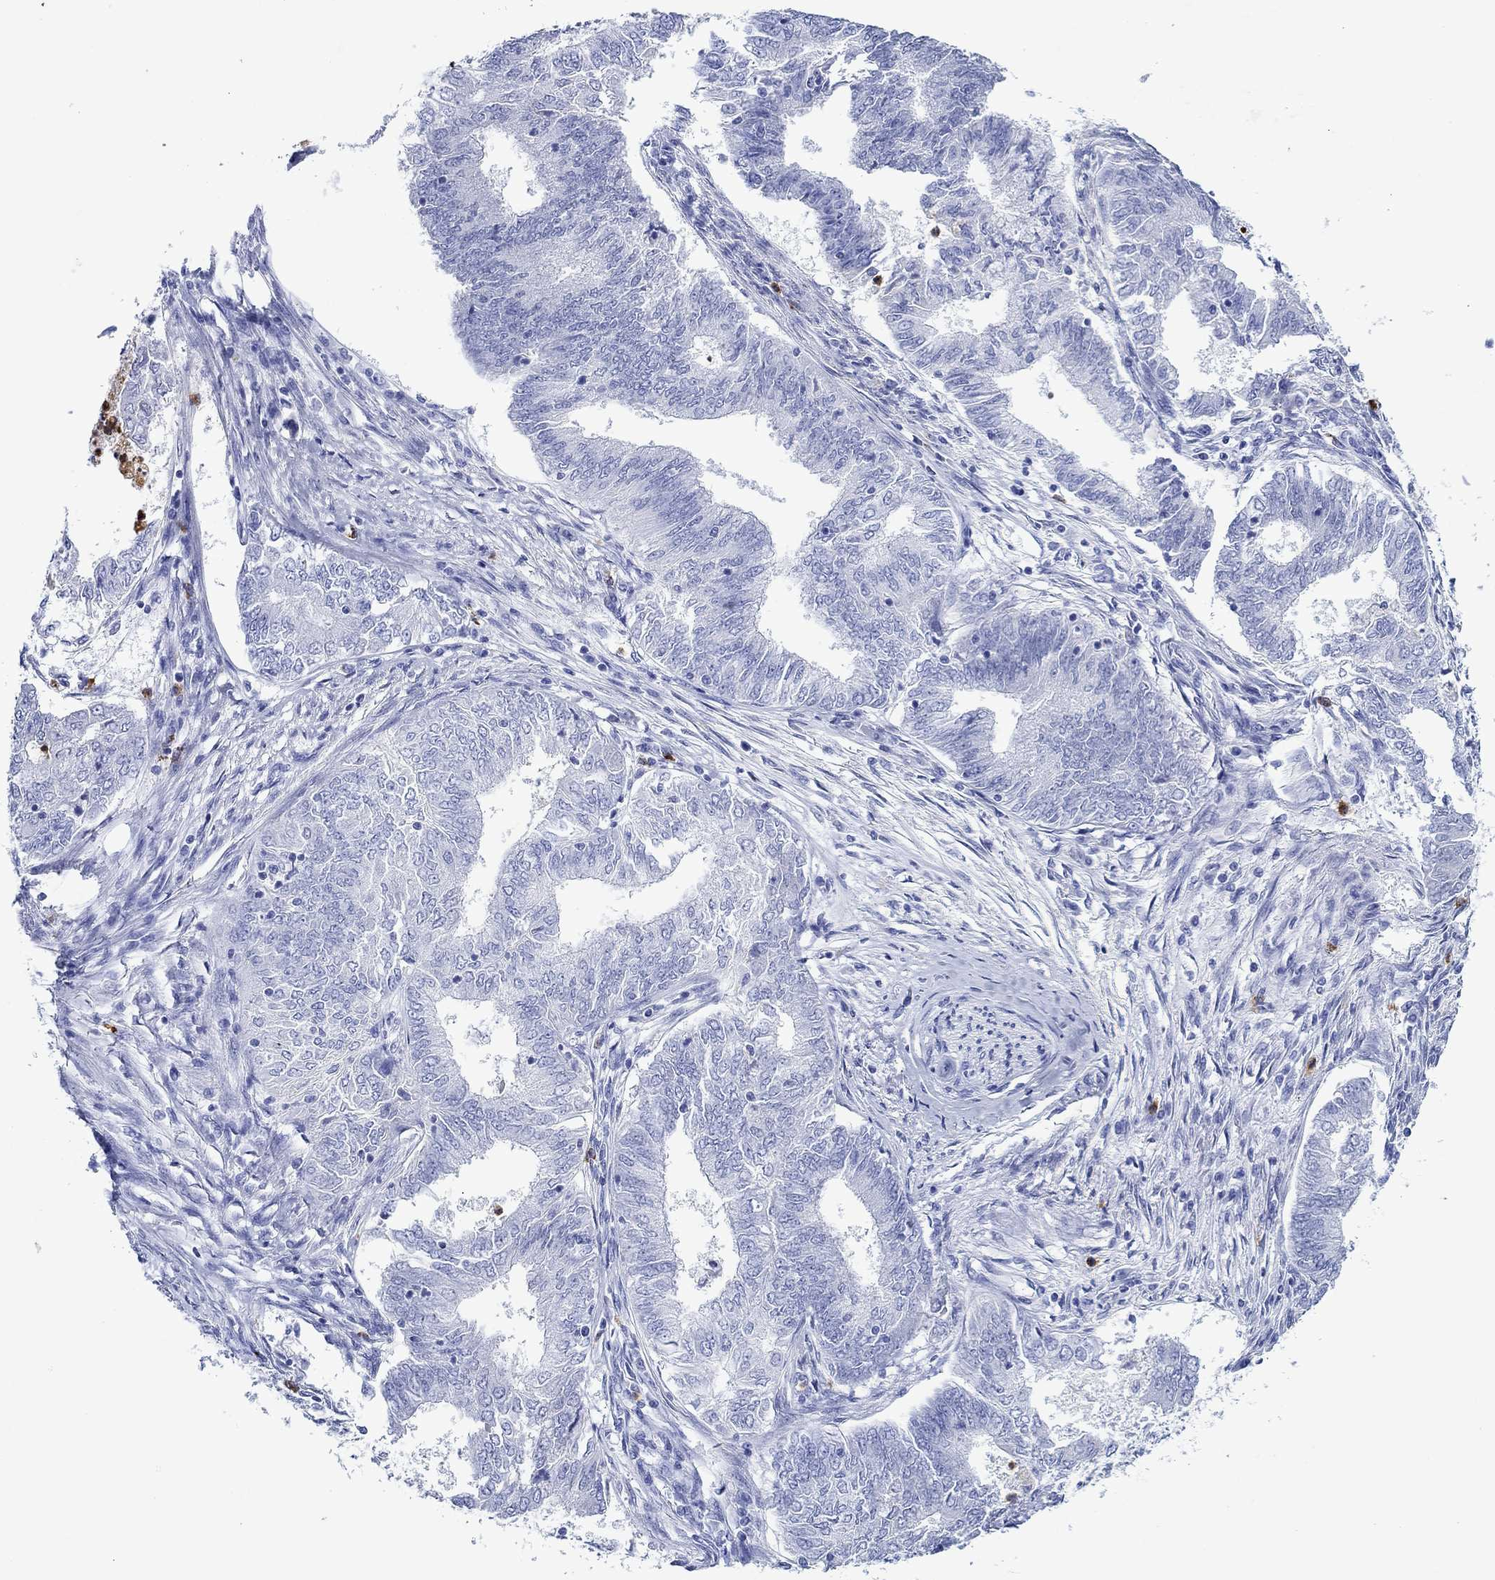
{"staining": {"intensity": "negative", "quantity": "none", "location": "none"}, "tissue": "endometrial cancer", "cell_type": "Tumor cells", "image_type": "cancer", "snomed": [{"axis": "morphology", "description": "Adenocarcinoma, NOS"}, {"axis": "topography", "description": "Endometrium"}], "caption": "This is a image of IHC staining of adenocarcinoma (endometrial), which shows no staining in tumor cells.", "gene": "EPX", "patient": {"sex": "female", "age": 62}}